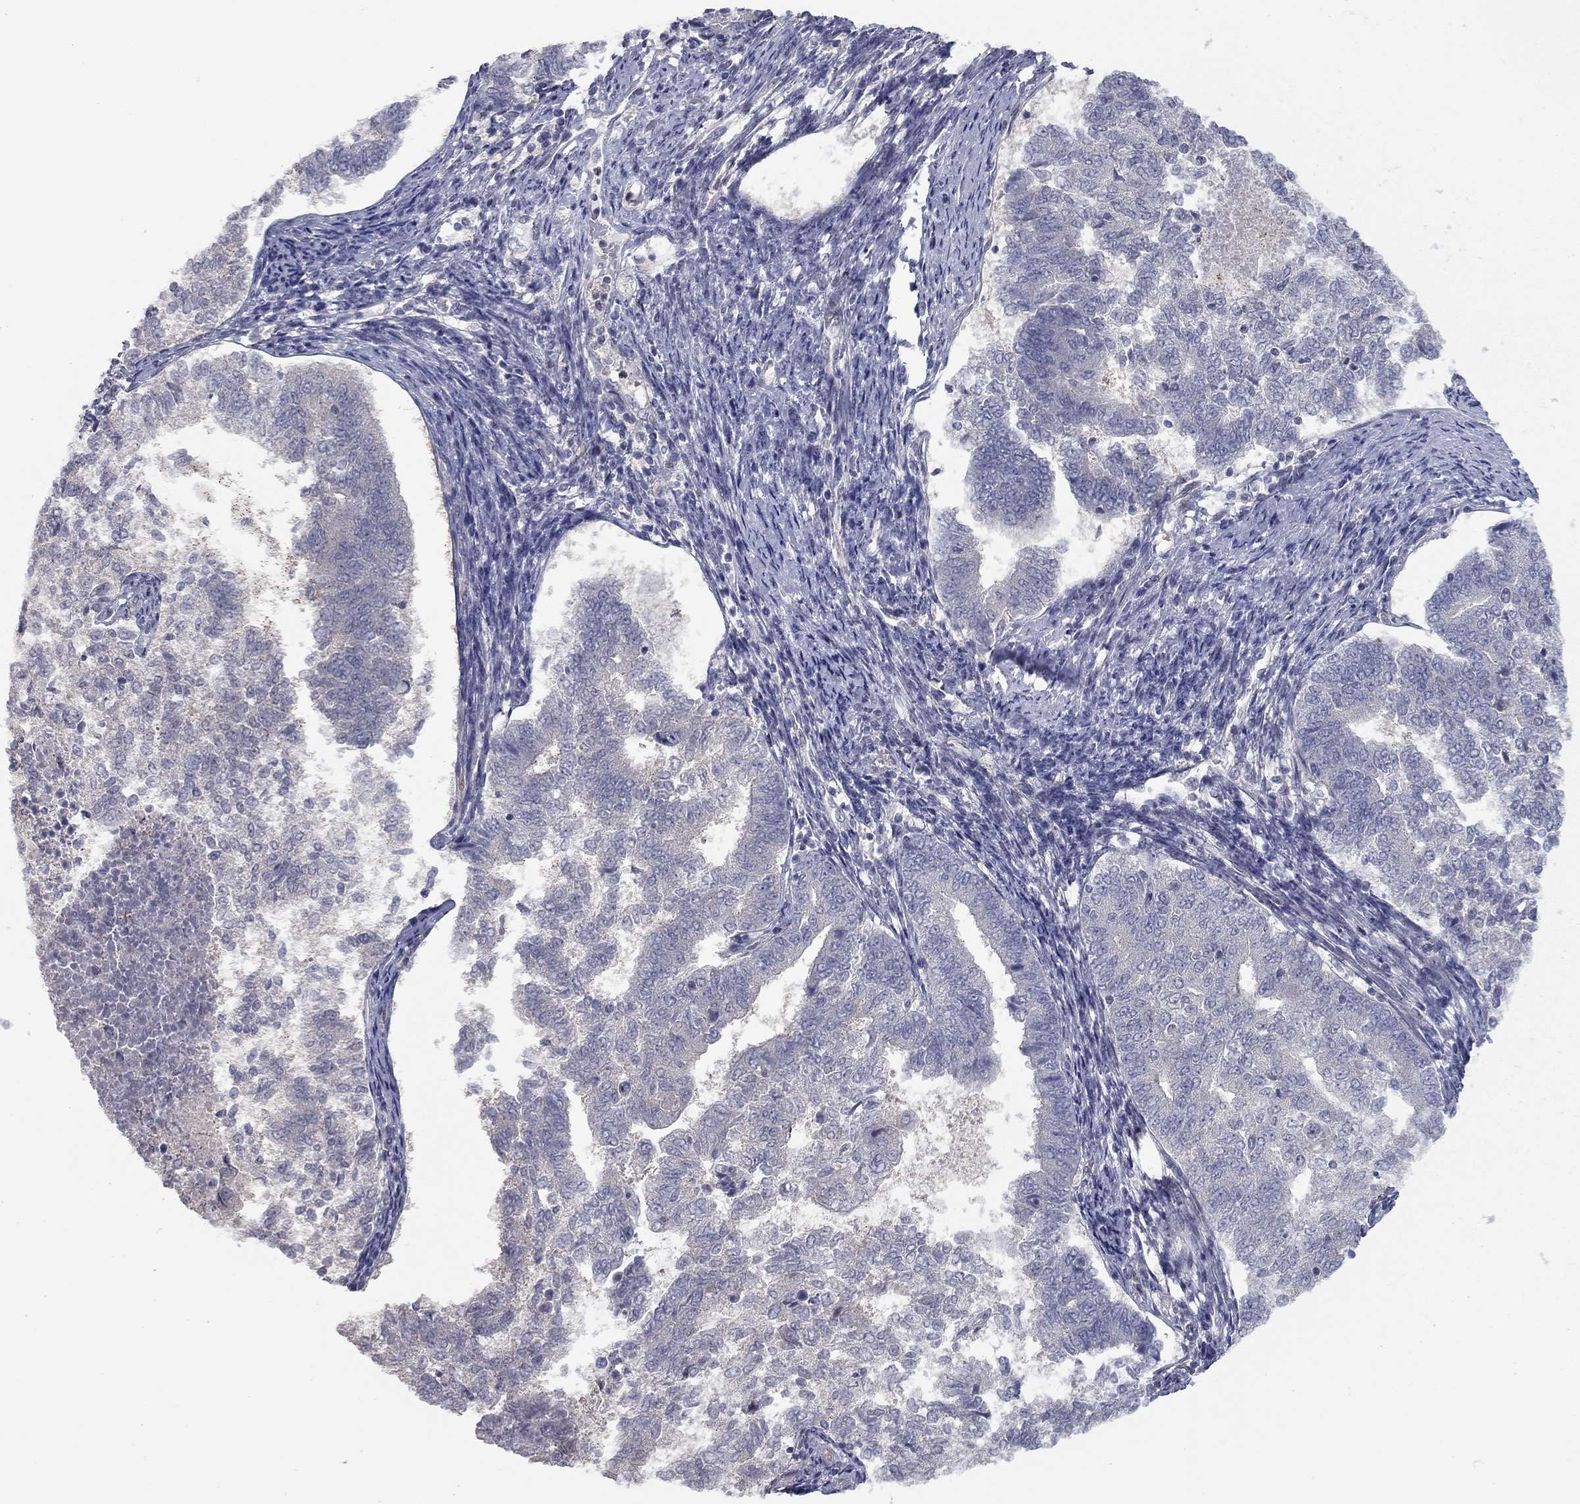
{"staining": {"intensity": "negative", "quantity": "none", "location": "none"}, "tissue": "endometrial cancer", "cell_type": "Tumor cells", "image_type": "cancer", "snomed": [{"axis": "morphology", "description": "Adenocarcinoma, NOS"}, {"axis": "topography", "description": "Endometrium"}], "caption": "Tumor cells show no significant staining in endometrial cancer.", "gene": "DUSP7", "patient": {"sex": "female", "age": 65}}